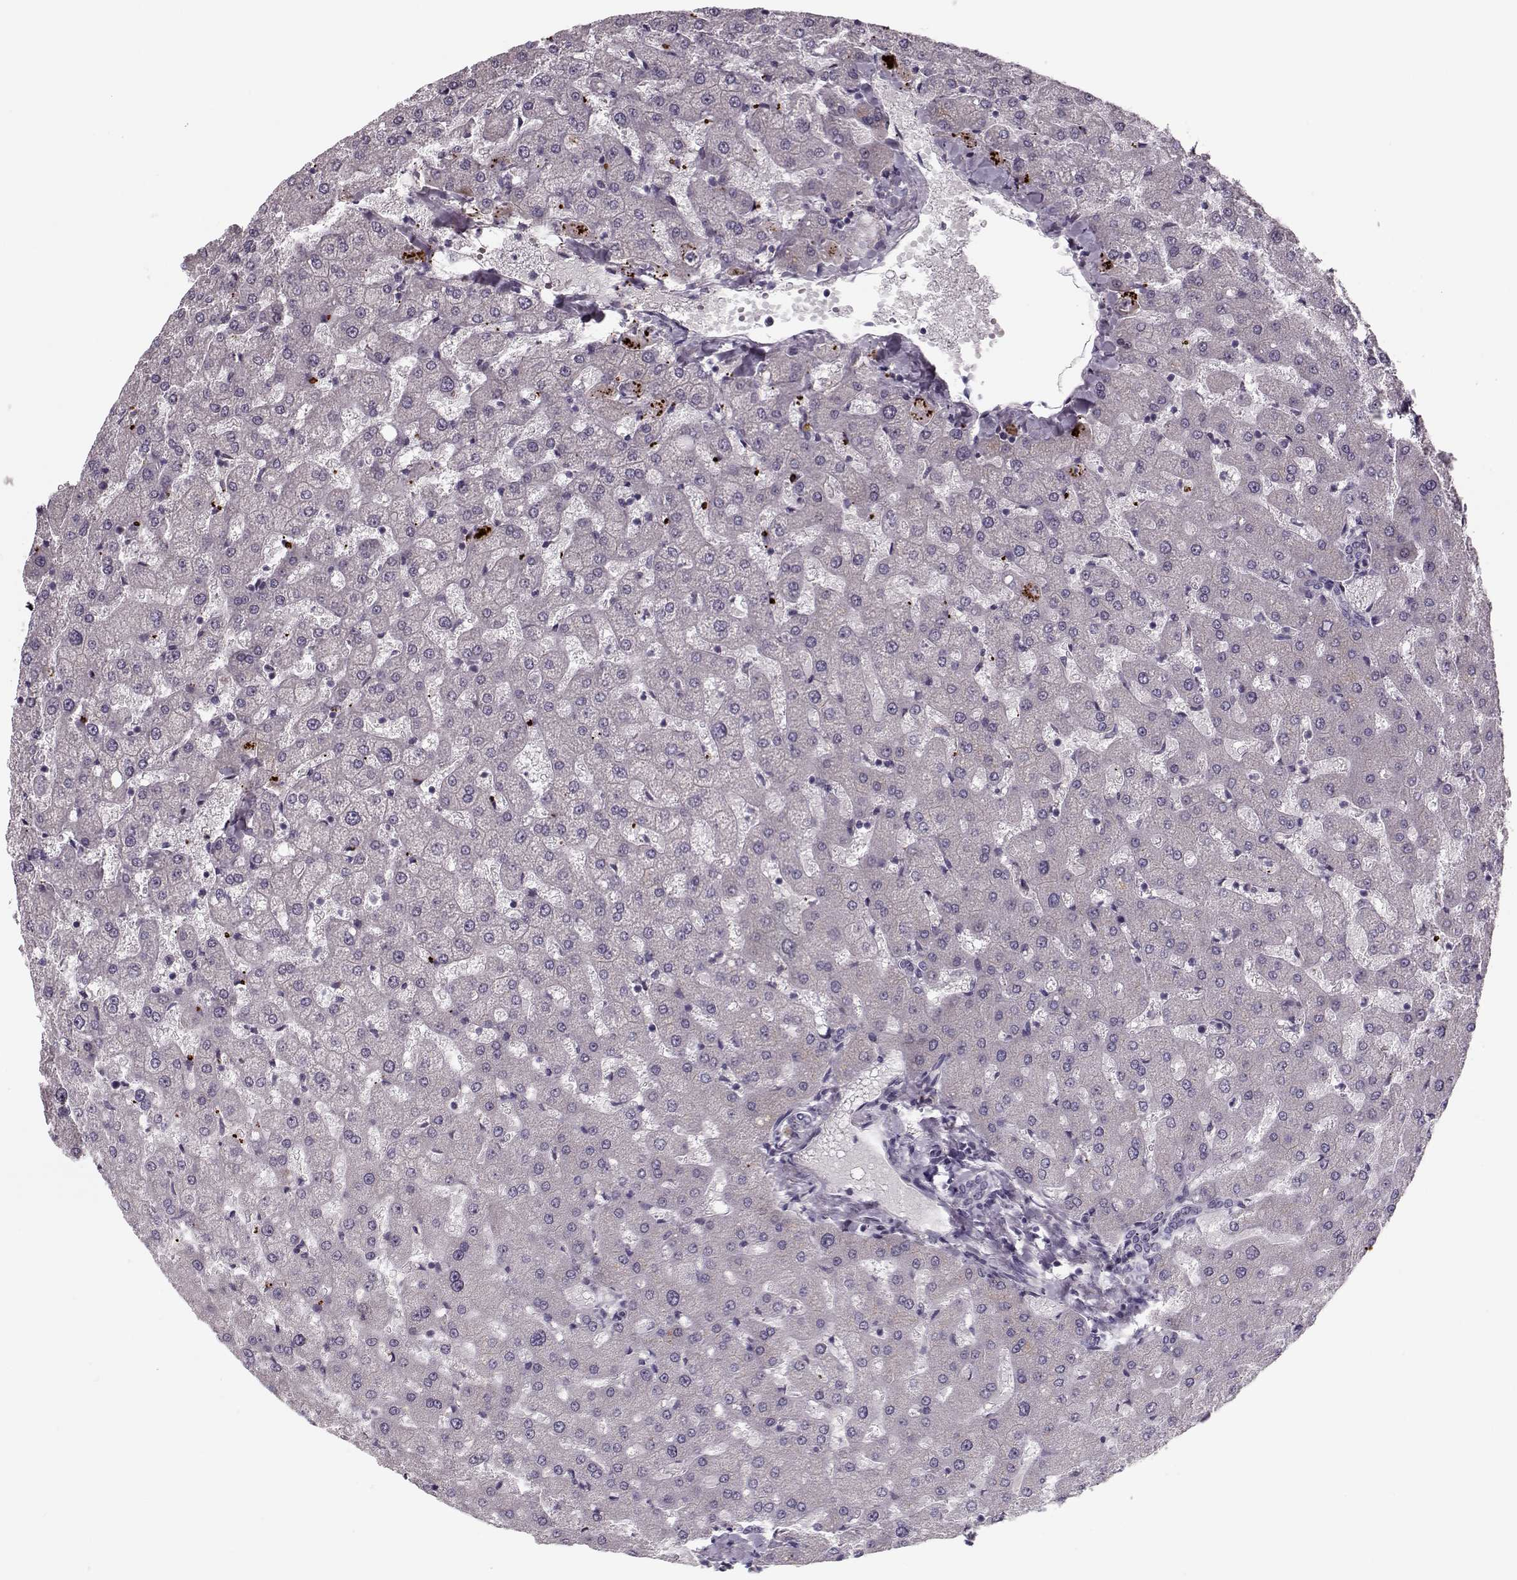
{"staining": {"intensity": "negative", "quantity": "none", "location": "none"}, "tissue": "liver", "cell_type": "Cholangiocytes", "image_type": "normal", "snomed": [{"axis": "morphology", "description": "Normal tissue, NOS"}, {"axis": "topography", "description": "Liver"}], "caption": "This is an immunohistochemistry (IHC) image of benign human liver. There is no expression in cholangiocytes.", "gene": "DNAI3", "patient": {"sex": "female", "age": 50}}